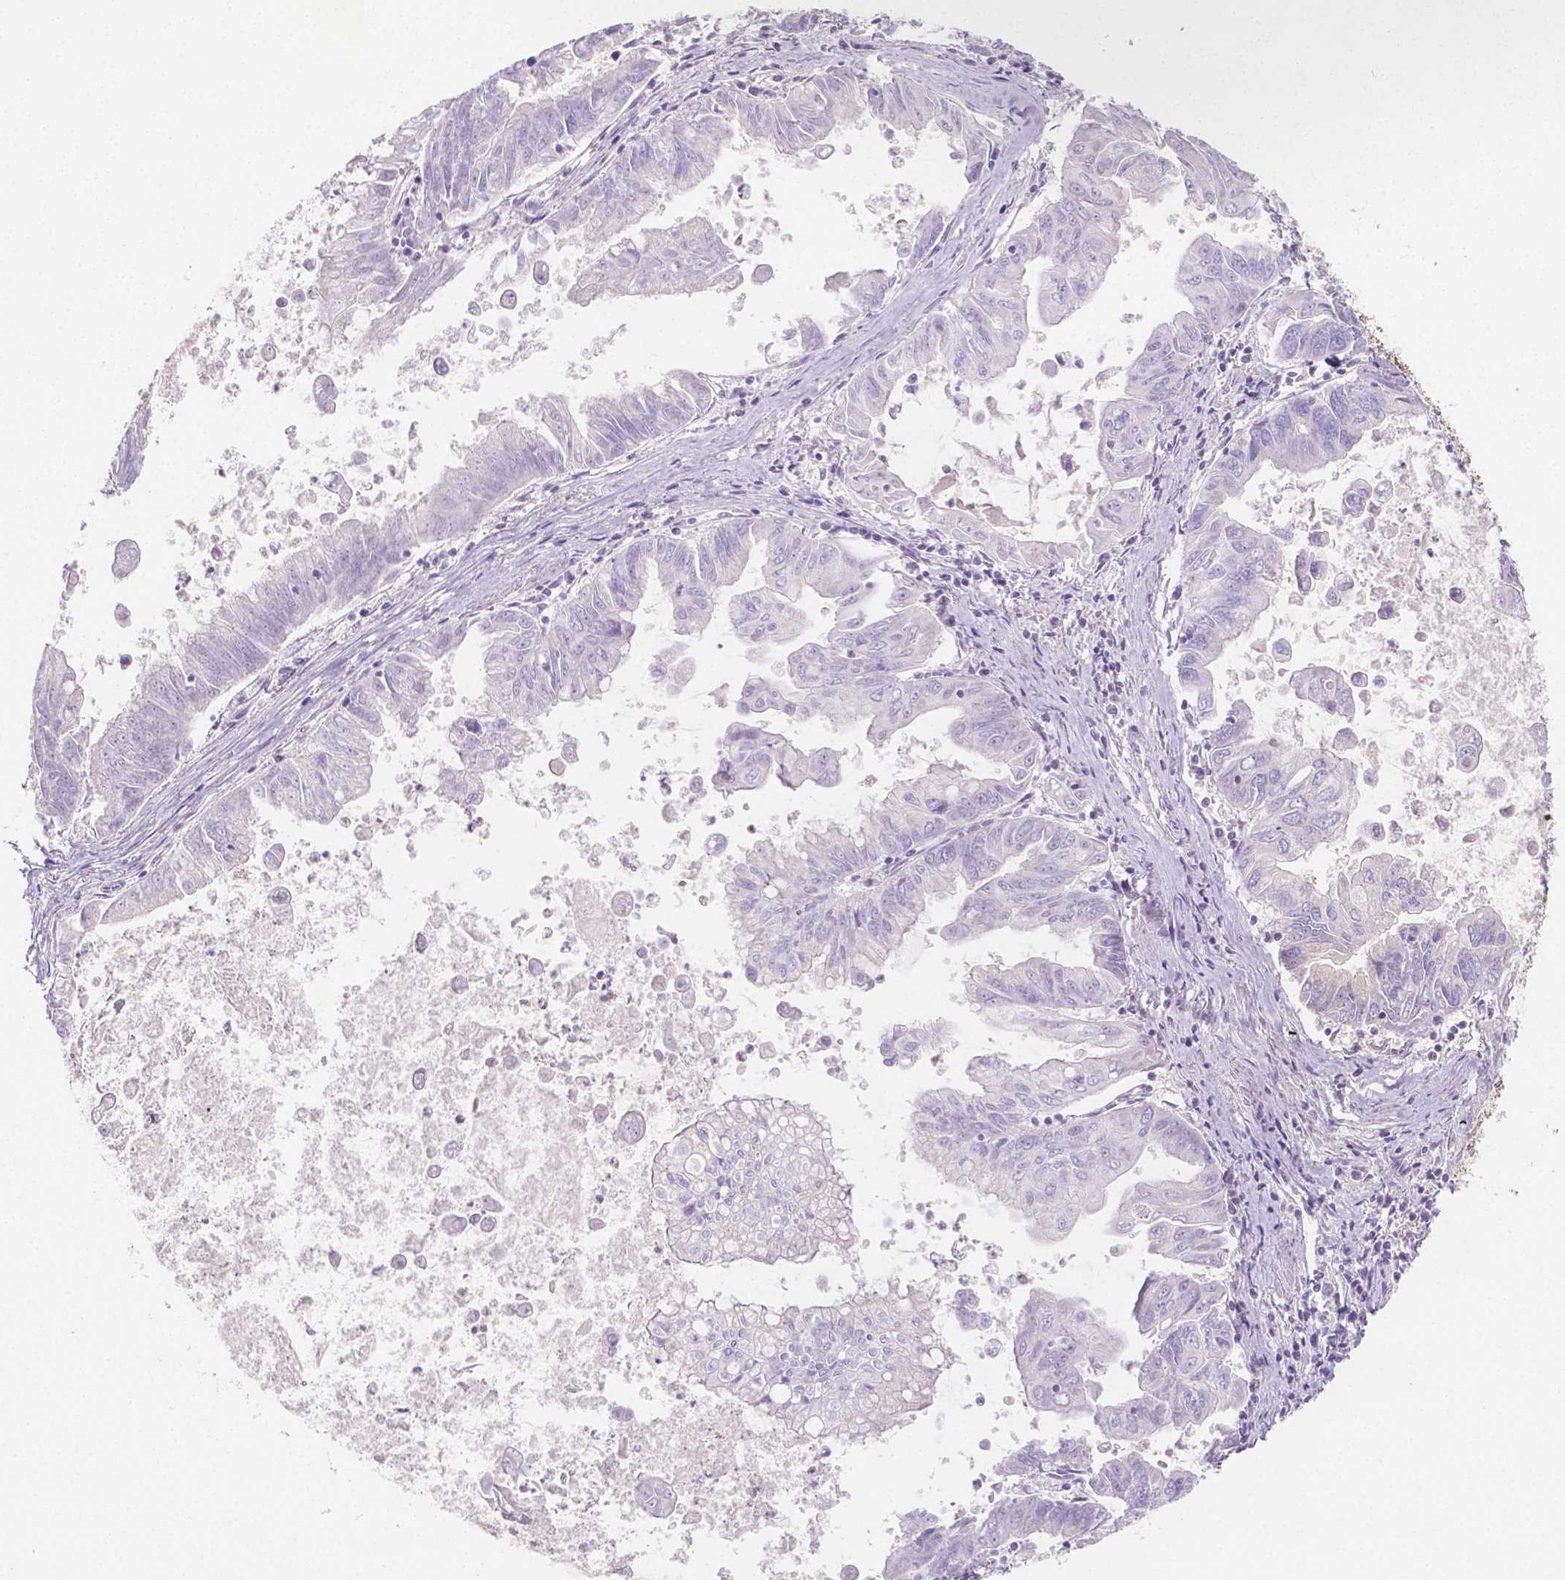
{"staining": {"intensity": "negative", "quantity": "none", "location": "none"}, "tissue": "stomach cancer", "cell_type": "Tumor cells", "image_type": "cancer", "snomed": [{"axis": "morphology", "description": "Adenocarcinoma, NOS"}, {"axis": "topography", "description": "Stomach, upper"}], "caption": "High power microscopy histopathology image of an IHC micrograph of stomach cancer (adenocarcinoma), revealing no significant staining in tumor cells.", "gene": "SGTB", "patient": {"sex": "male", "age": 80}}